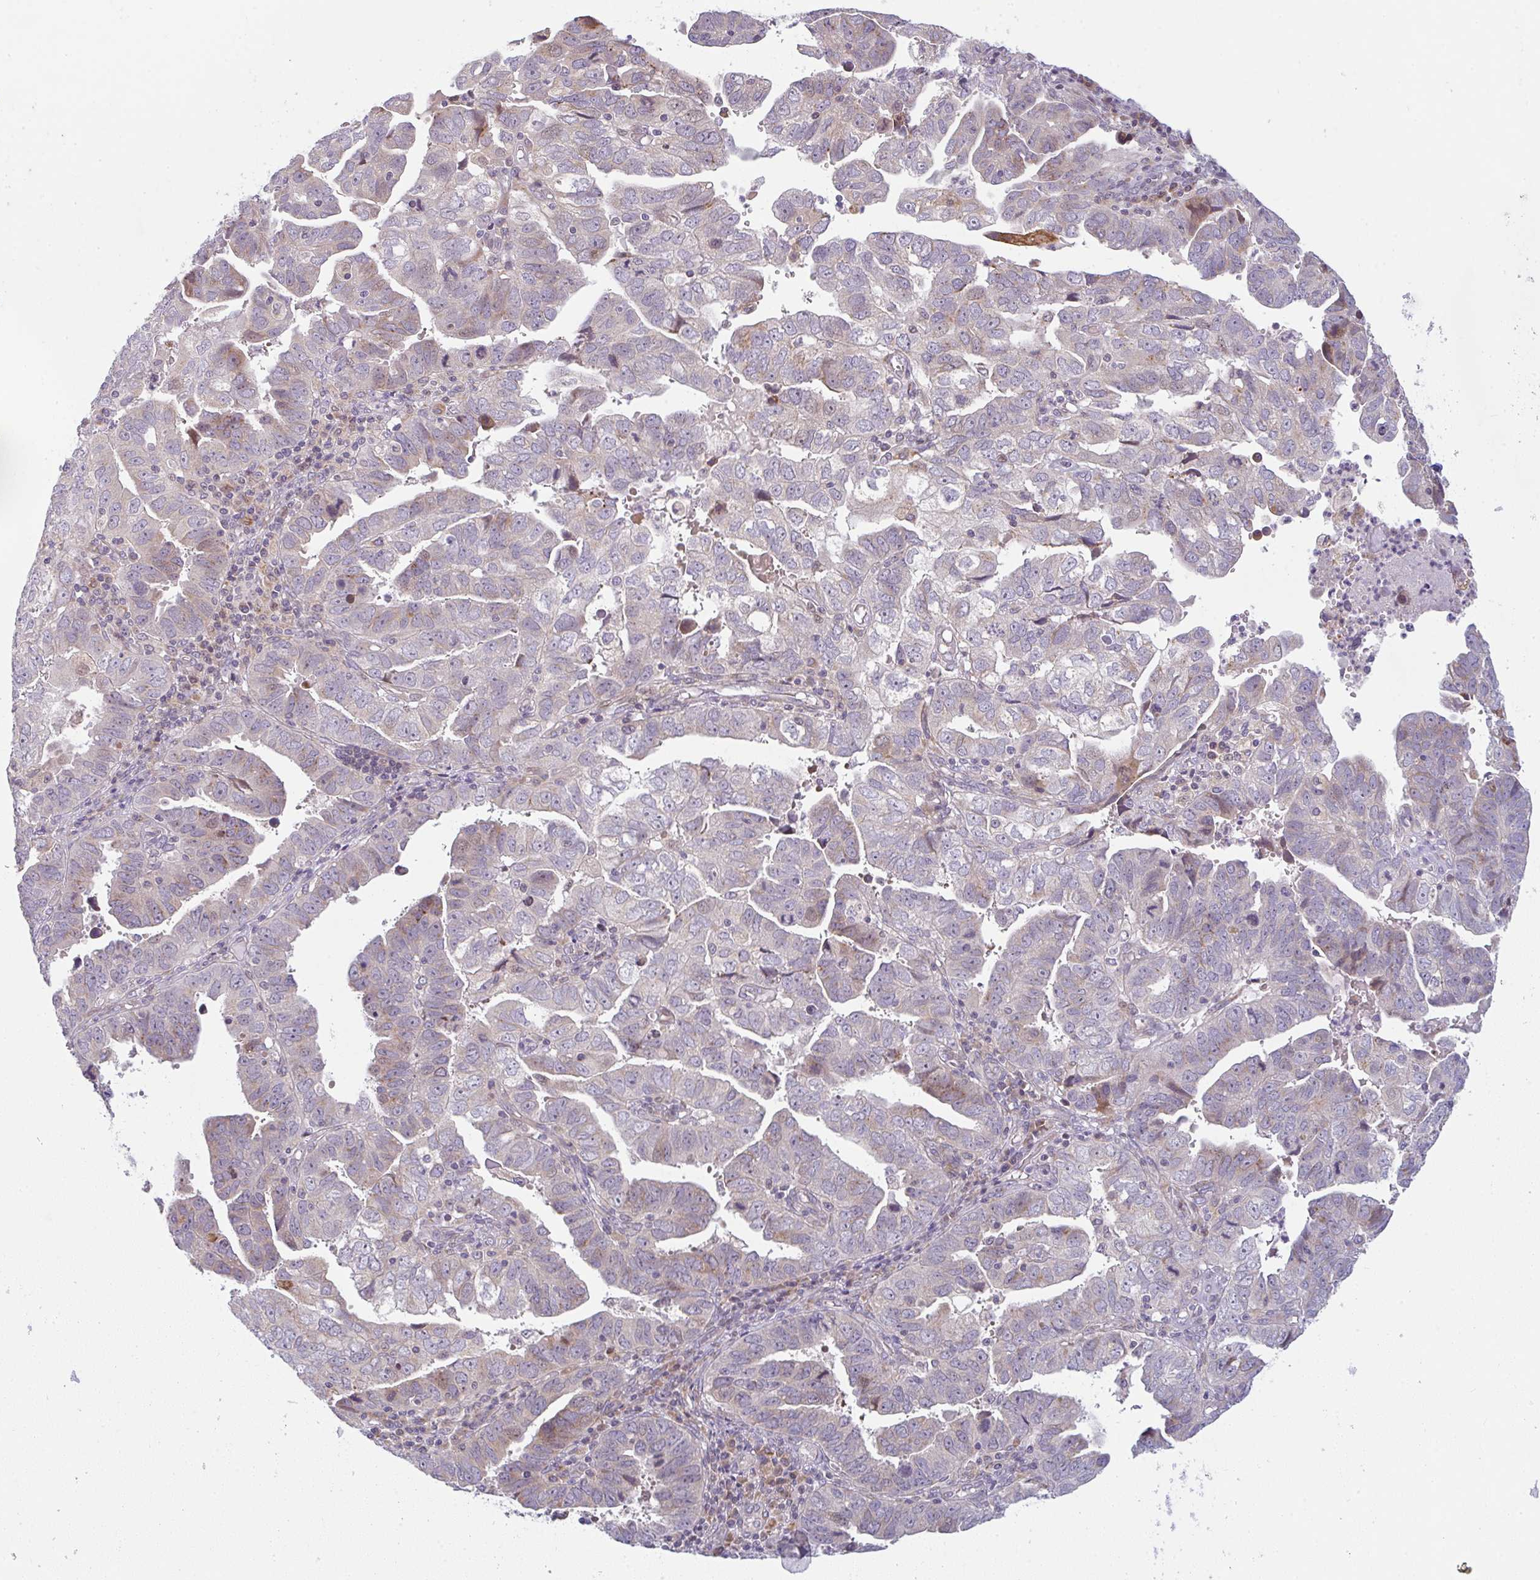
{"staining": {"intensity": "moderate", "quantity": "<25%", "location": "cytoplasmic/membranous"}, "tissue": "endometrial cancer", "cell_type": "Tumor cells", "image_type": "cancer", "snomed": [{"axis": "morphology", "description": "Adenocarcinoma, NOS"}, {"axis": "topography", "description": "Uterus"}], "caption": "Immunohistochemistry (IHC) micrograph of neoplastic tissue: human adenocarcinoma (endometrial) stained using immunohistochemistry reveals low levels of moderate protein expression localized specifically in the cytoplasmic/membranous of tumor cells, appearing as a cytoplasmic/membranous brown color.", "gene": "MOB1A", "patient": {"sex": "female", "age": 62}}